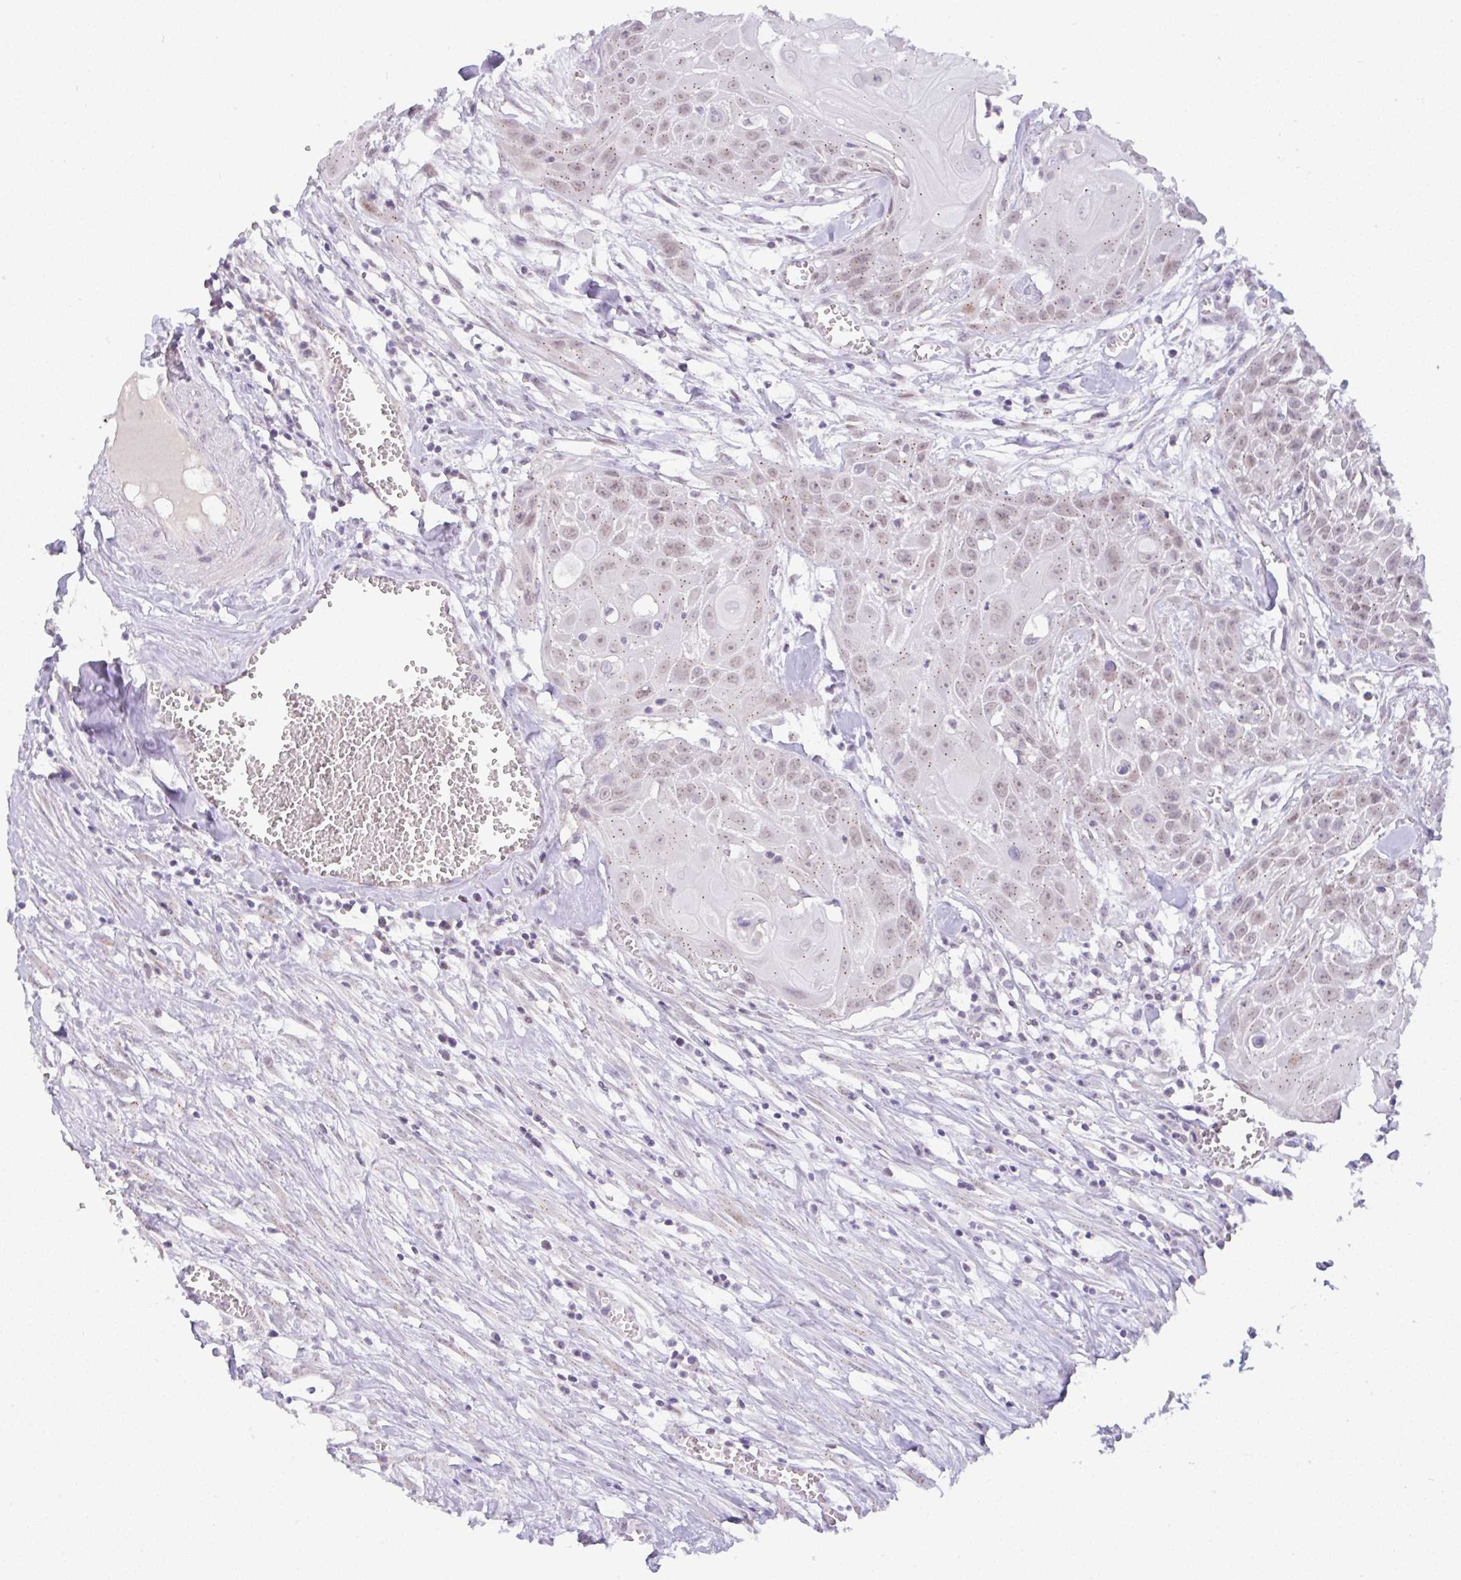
{"staining": {"intensity": "weak", "quantity": ">75%", "location": "cytoplasmic/membranous,nuclear"}, "tissue": "head and neck cancer", "cell_type": "Tumor cells", "image_type": "cancer", "snomed": [{"axis": "morphology", "description": "Squamous cell carcinoma, NOS"}, {"axis": "topography", "description": "Lymph node"}, {"axis": "topography", "description": "Salivary gland"}, {"axis": "topography", "description": "Head-Neck"}], "caption": "Tumor cells show weak cytoplasmic/membranous and nuclear staining in about >75% of cells in head and neck squamous cell carcinoma.", "gene": "FAM177A1", "patient": {"sex": "female", "age": 74}}